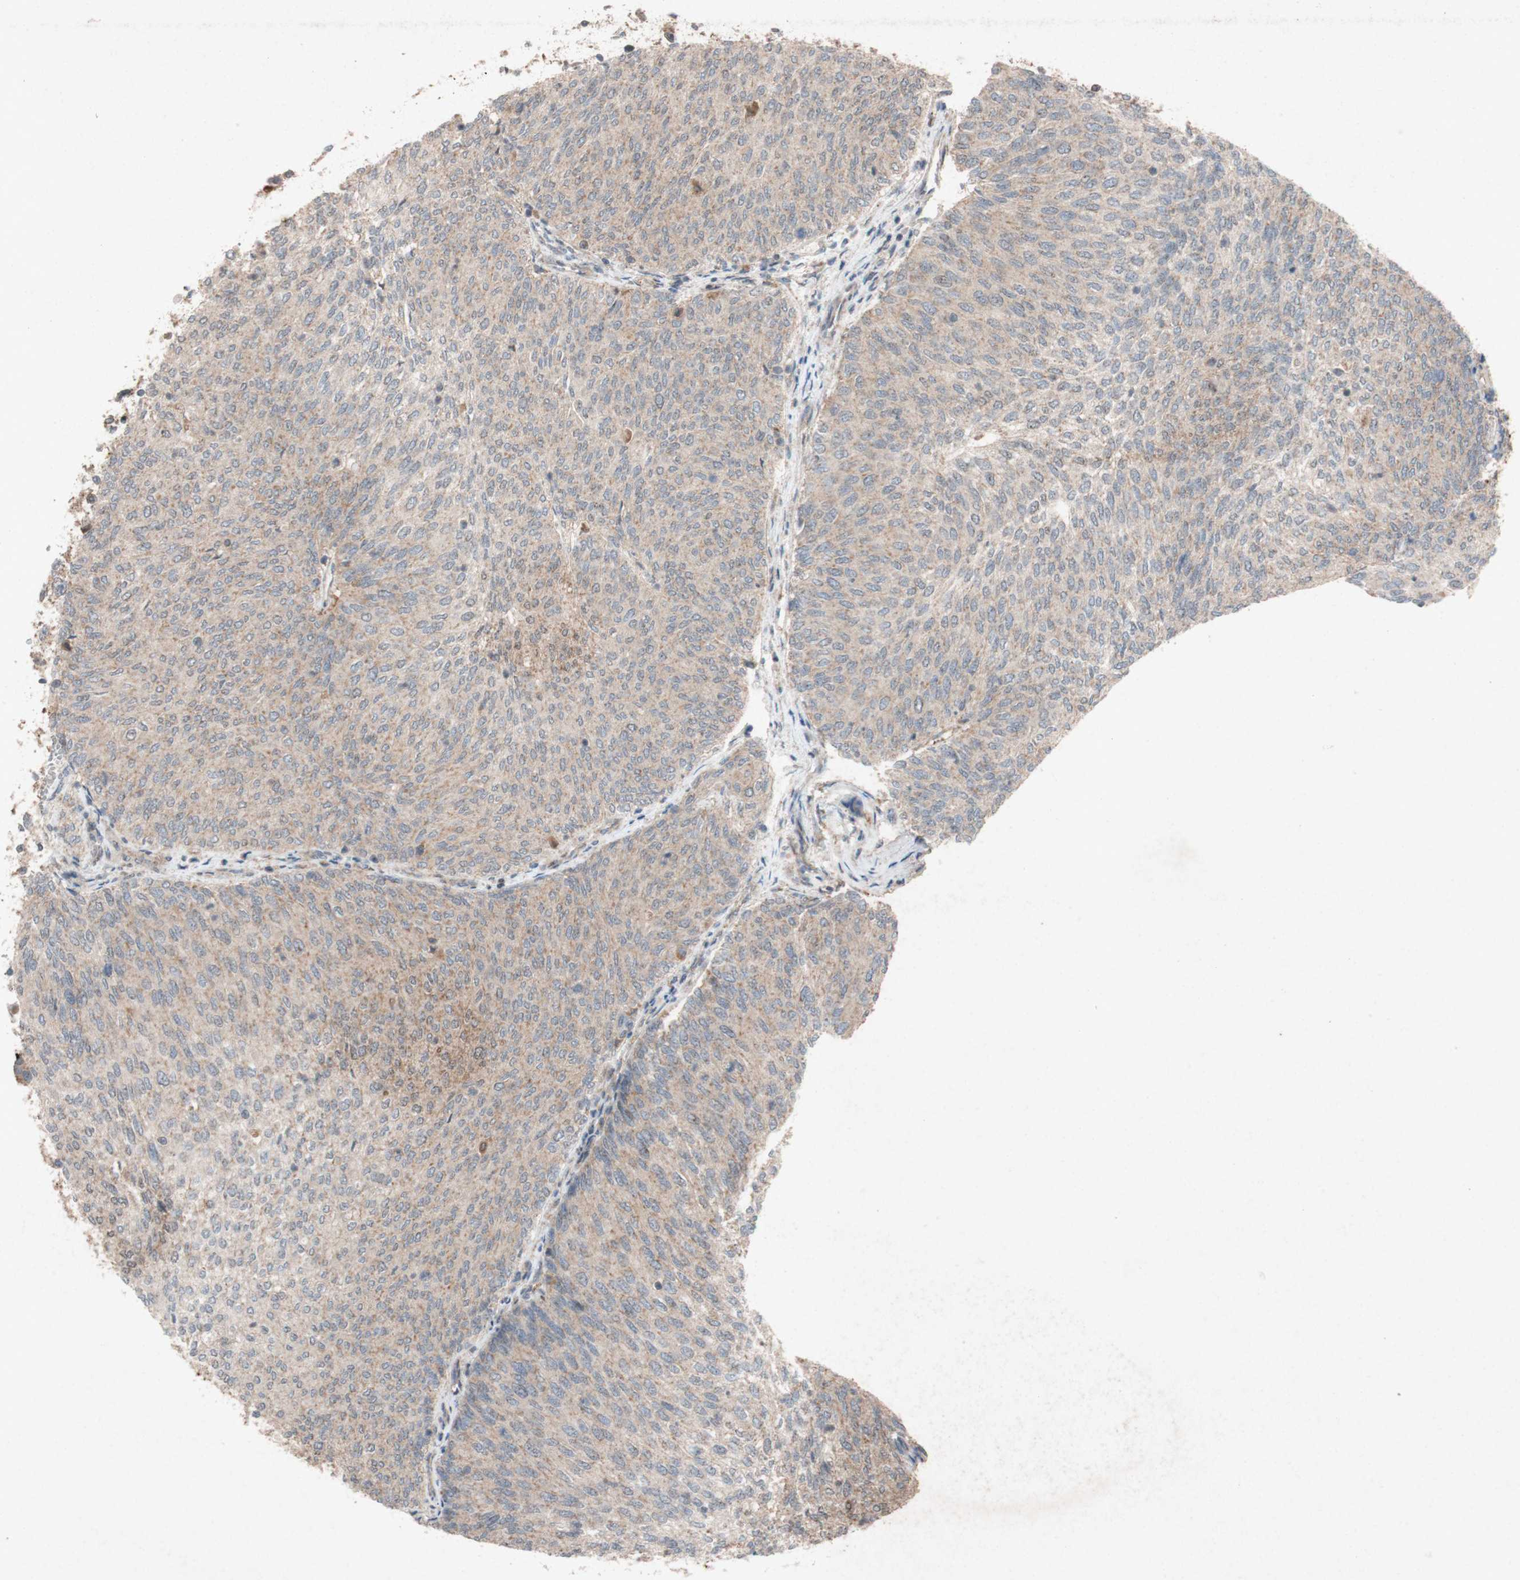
{"staining": {"intensity": "weak", "quantity": "25%-75%", "location": "cytoplasmic/membranous"}, "tissue": "urothelial cancer", "cell_type": "Tumor cells", "image_type": "cancer", "snomed": [{"axis": "morphology", "description": "Urothelial carcinoma, Low grade"}, {"axis": "topography", "description": "Urinary bladder"}], "caption": "Immunohistochemistry image of human urothelial cancer stained for a protein (brown), which reveals low levels of weak cytoplasmic/membranous positivity in approximately 25%-75% of tumor cells.", "gene": "ATP6V1F", "patient": {"sex": "female", "age": 79}}